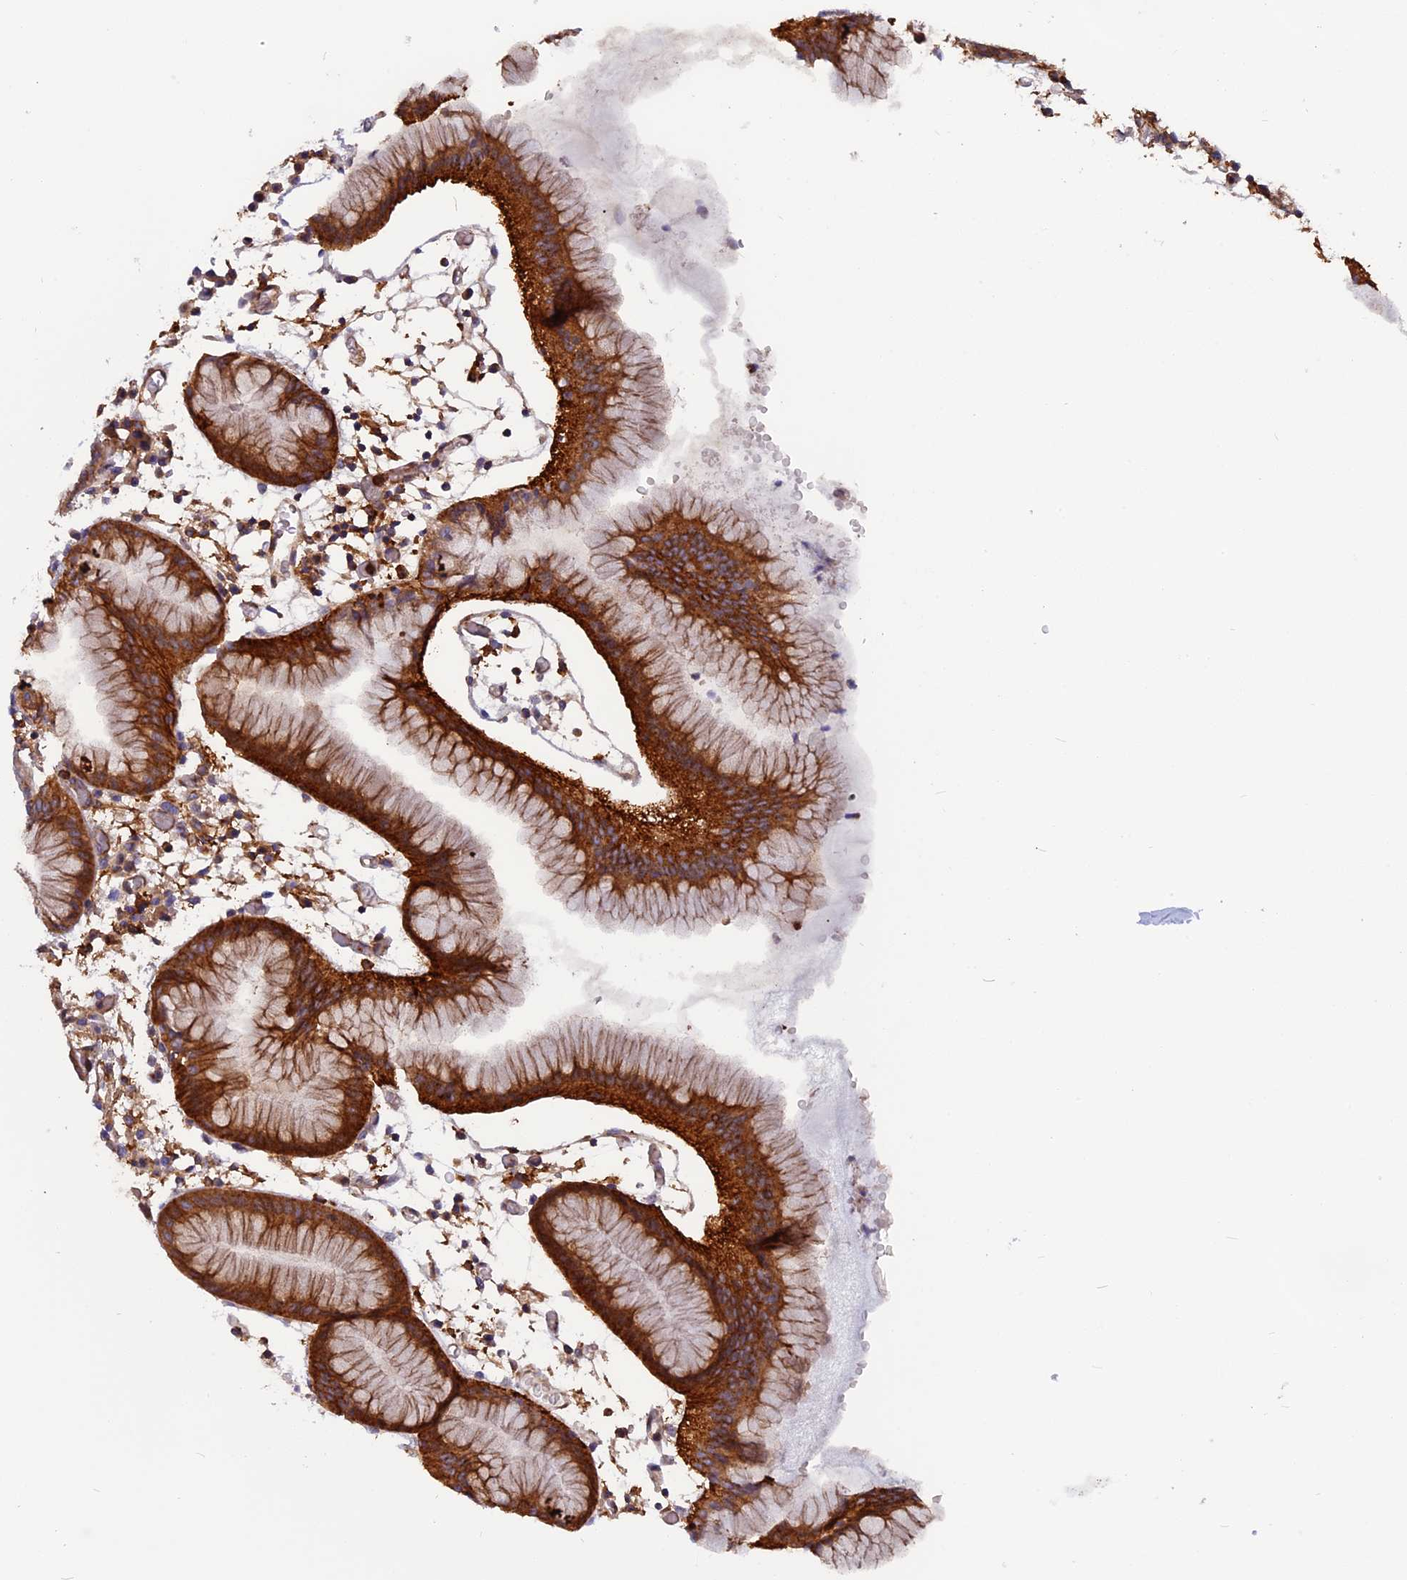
{"staining": {"intensity": "strong", "quantity": "25%-75%", "location": "cytoplasmic/membranous"}, "tissue": "stomach", "cell_type": "Glandular cells", "image_type": "normal", "snomed": [{"axis": "morphology", "description": "Normal tissue, NOS"}, {"axis": "topography", "description": "Stomach"}, {"axis": "topography", "description": "Stomach, lower"}], "caption": "This is an image of immunohistochemistry (IHC) staining of normal stomach, which shows strong staining in the cytoplasmic/membranous of glandular cells.", "gene": "EHBP1L1", "patient": {"sex": "female", "age": 75}}